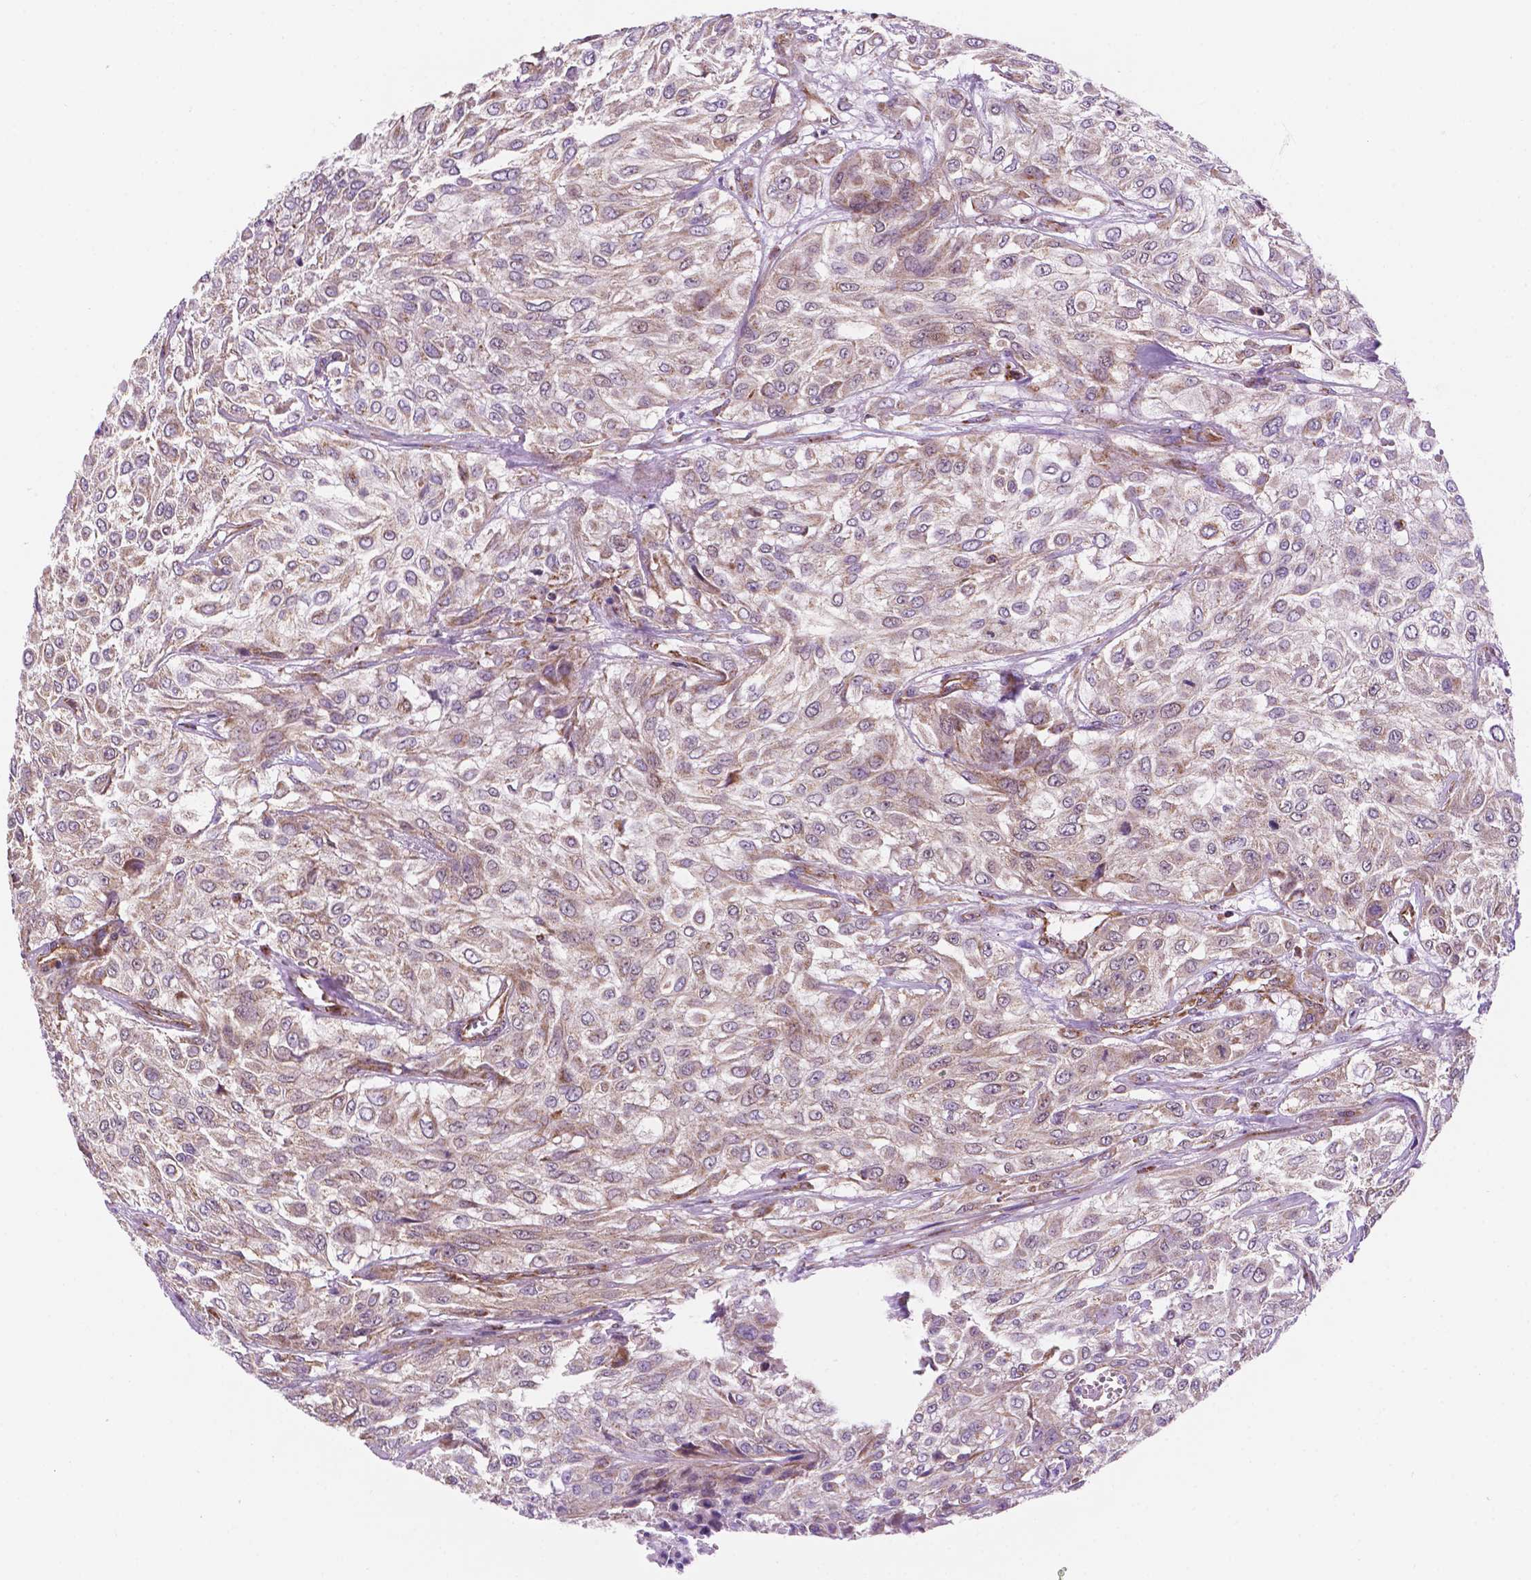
{"staining": {"intensity": "weak", "quantity": ">75%", "location": "cytoplasmic/membranous"}, "tissue": "urothelial cancer", "cell_type": "Tumor cells", "image_type": "cancer", "snomed": [{"axis": "morphology", "description": "Urothelial carcinoma, High grade"}, {"axis": "topography", "description": "Urinary bladder"}], "caption": "This micrograph exhibits immunohistochemistry staining of high-grade urothelial carcinoma, with low weak cytoplasmic/membranous expression in about >75% of tumor cells.", "gene": "GEMIN4", "patient": {"sex": "male", "age": 57}}